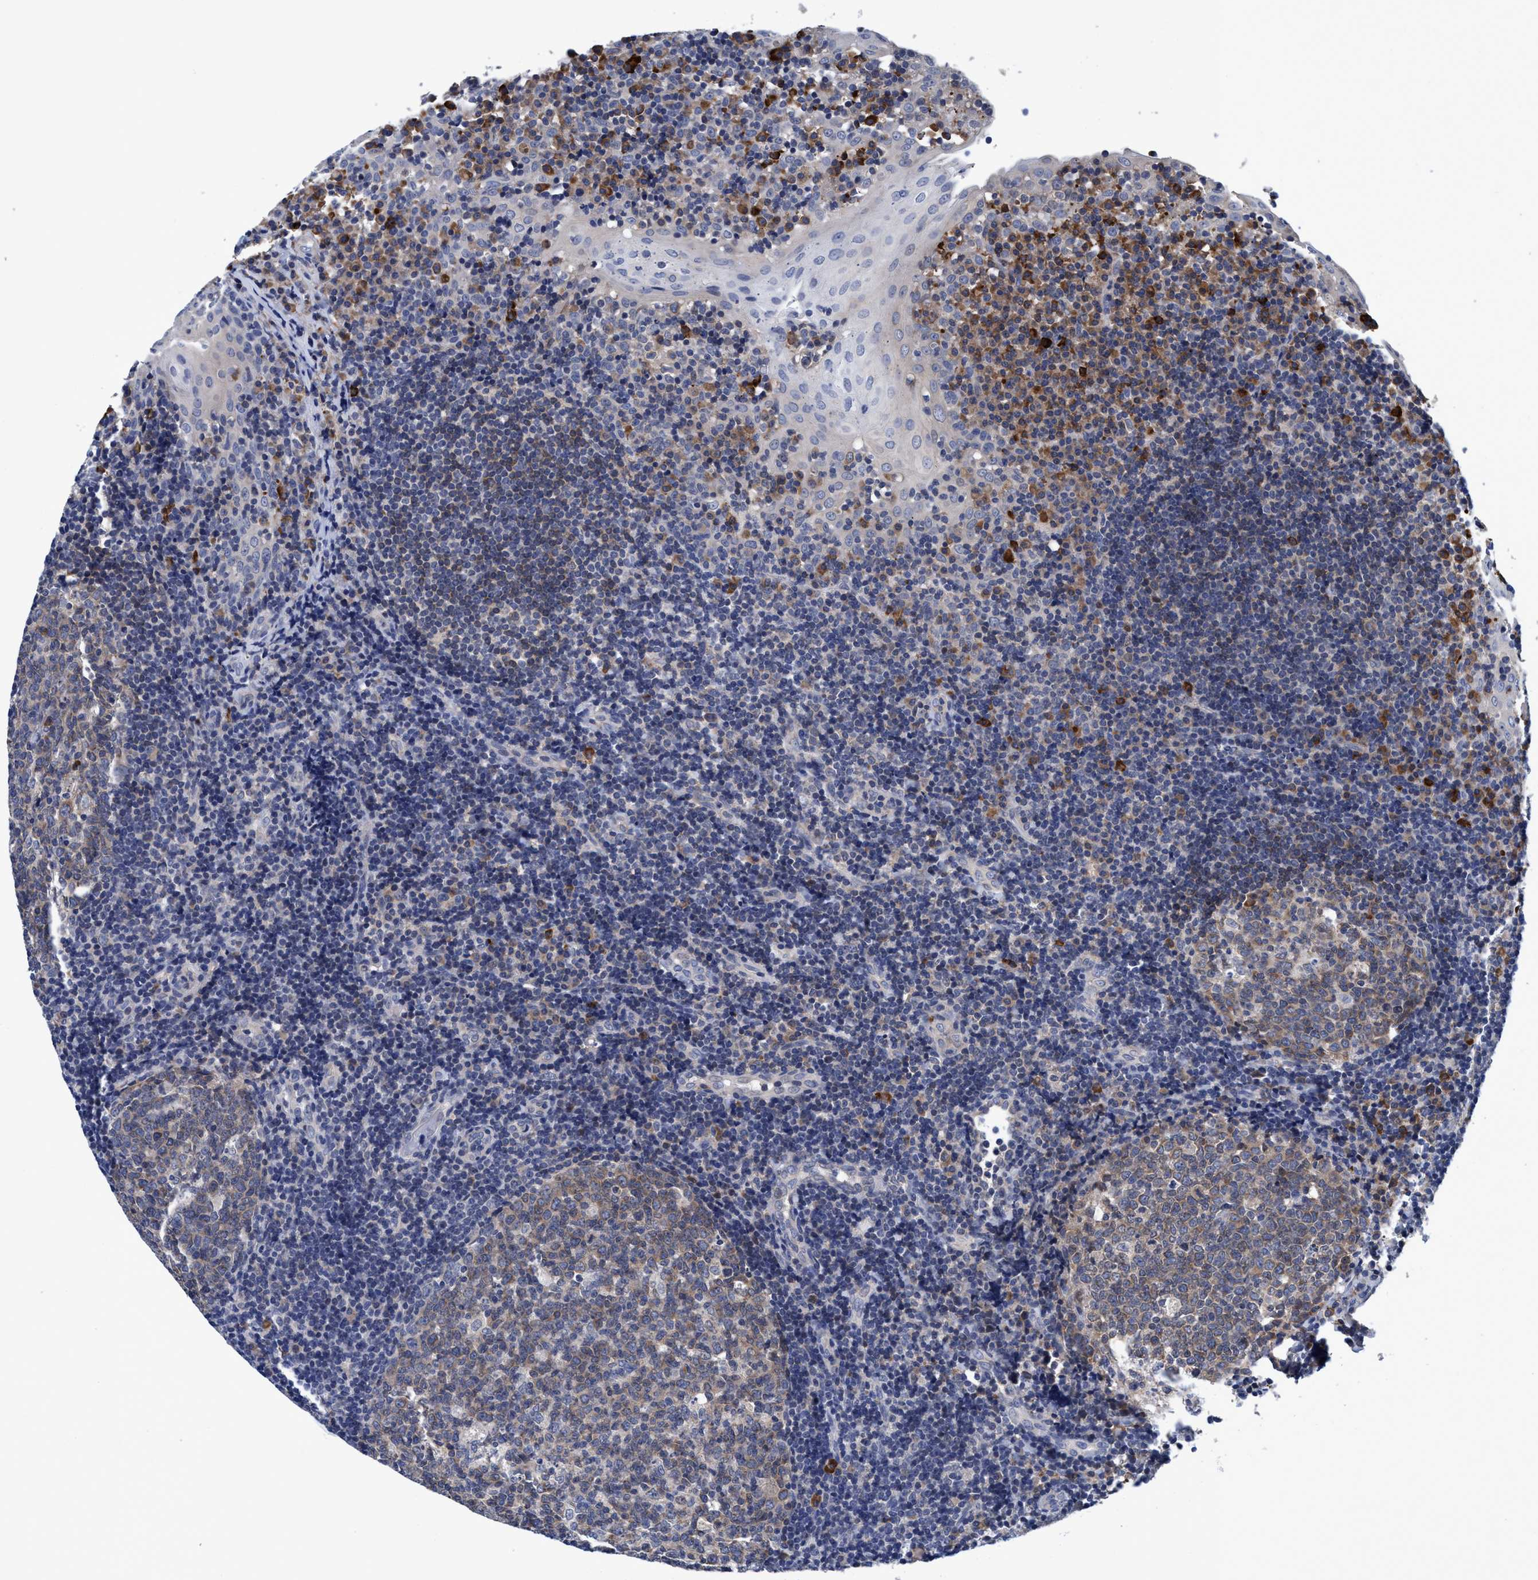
{"staining": {"intensity": "weak", "quantity": ">75%", "location": "cytoplasmic/membranous"}, "tissue": "tonsil", "cell_type": "Germinal center cells", "image_type": "normal", "snomed": [{"axis": "morphology", "description": "Normal tissue, NOS"}, {"axis": "topography", "description": "Tonsil"}], "caption": "Immunohistochemistry staining of benign tonsil, which exhibits low levels of weak cytoplasmic/membranous expression in about >75% of germinal center cells indicating weak cytoplasmic/membranous protein staining. The staining was performed using DAB (brown) for protein detection and nuclei were counterstained in hematoxylin (blue).", "gene": "CALCOCO2", "patient": {"sex": "female", "age": 40}}